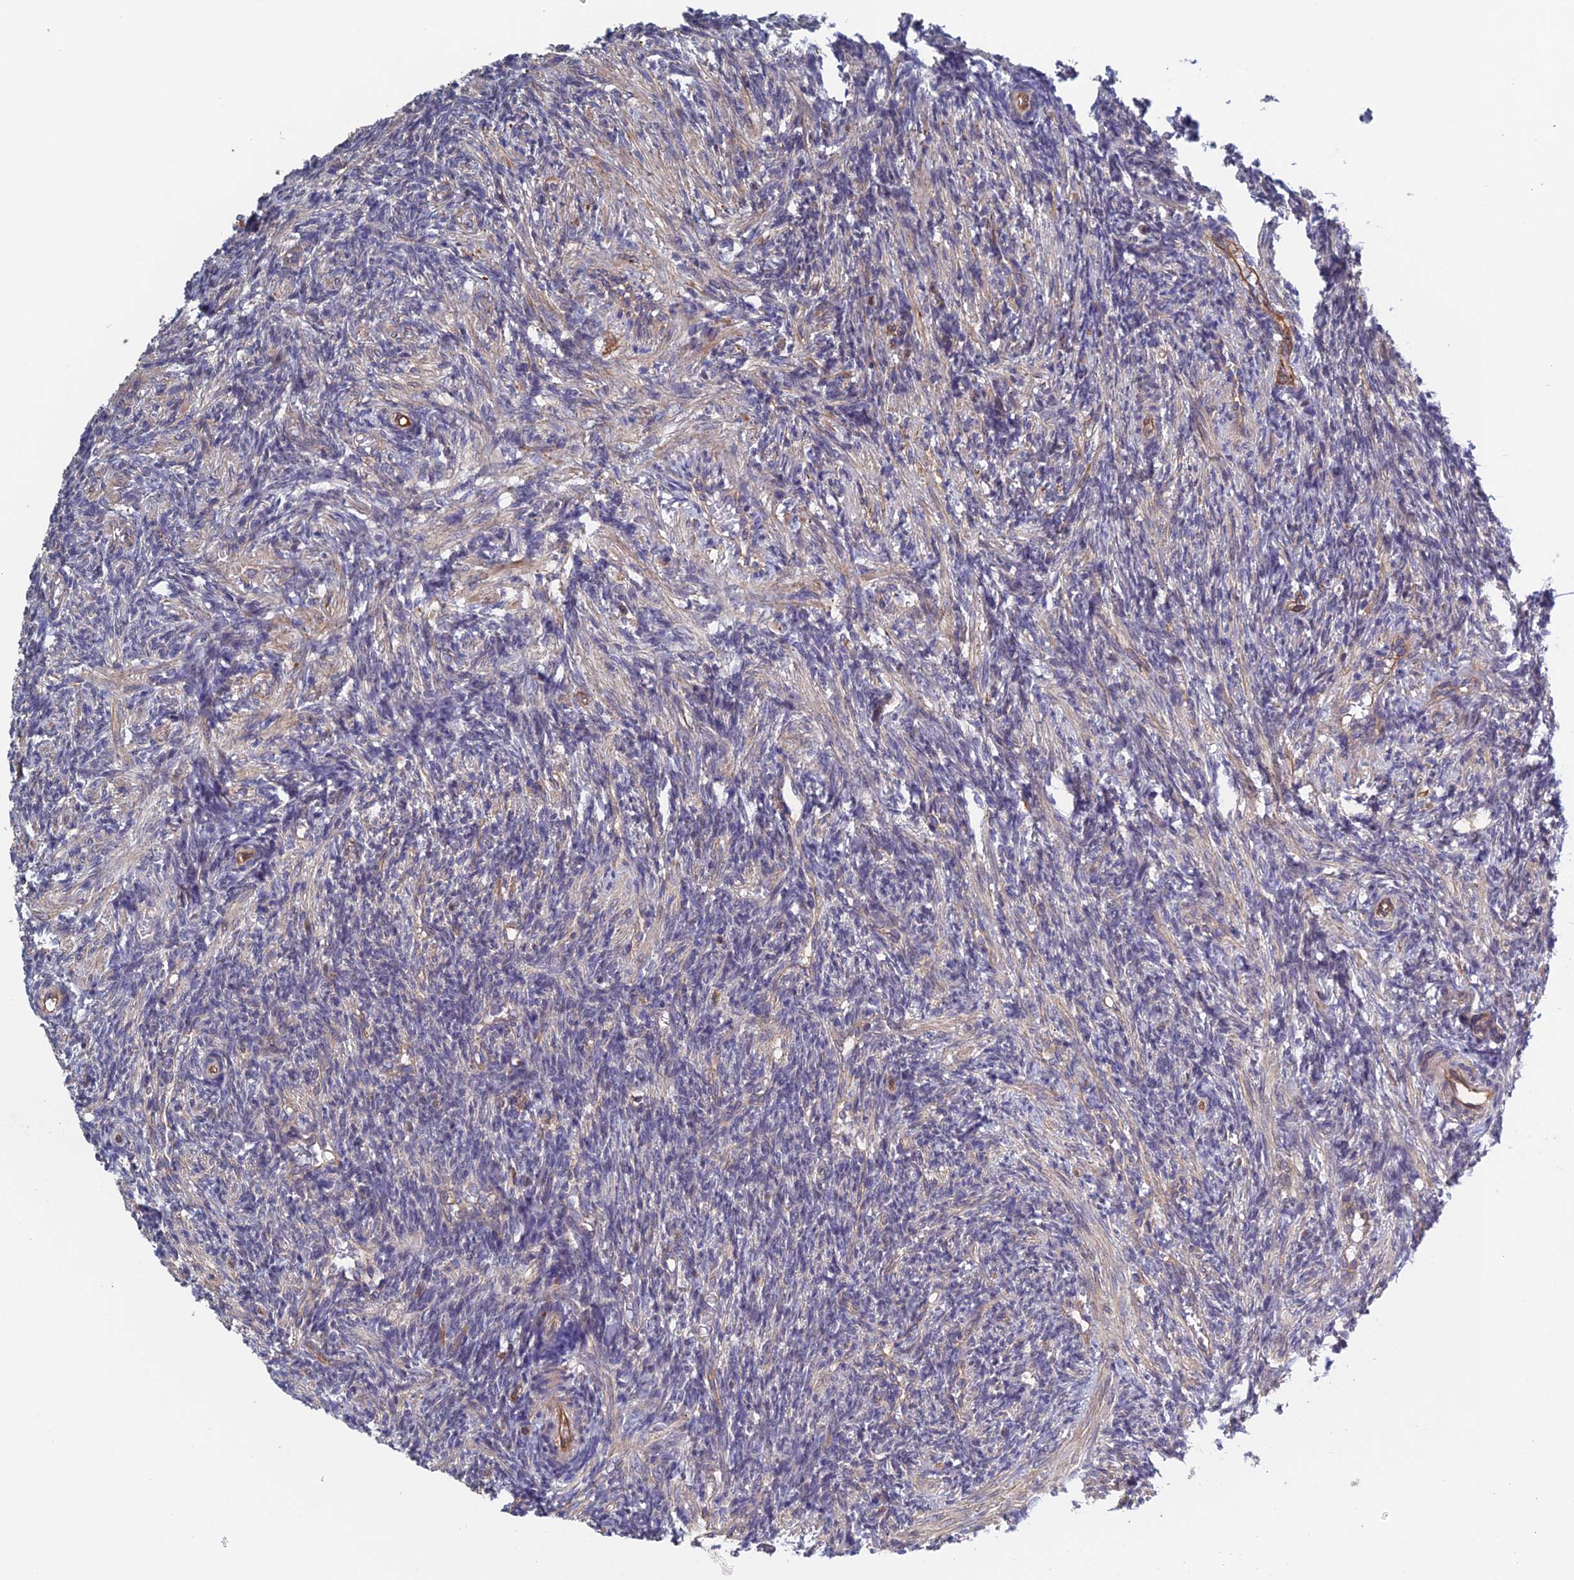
{"staining": {"intensity": "negative", "quantity": "none", "location": "none"}, "tissue": "ovary", "cell_type": "Ovarian stroma cells", "image_type": "normal", "snomed": [{"axis": "morphology", "description": "Normal tissue, NOS"}, {"axis": "topography", "description": "Ovary"}], "caption": "A high-resolution image shows immunohistochemistry staining of unremarkable ovary, which shows no significant positivity in ovarian stroma cells. (Brightfield microscopy of DAB immunohistochemistry at high magnification).", "gene": "NUDT16L1", "patient": {"sex": "female", "age": 27}}